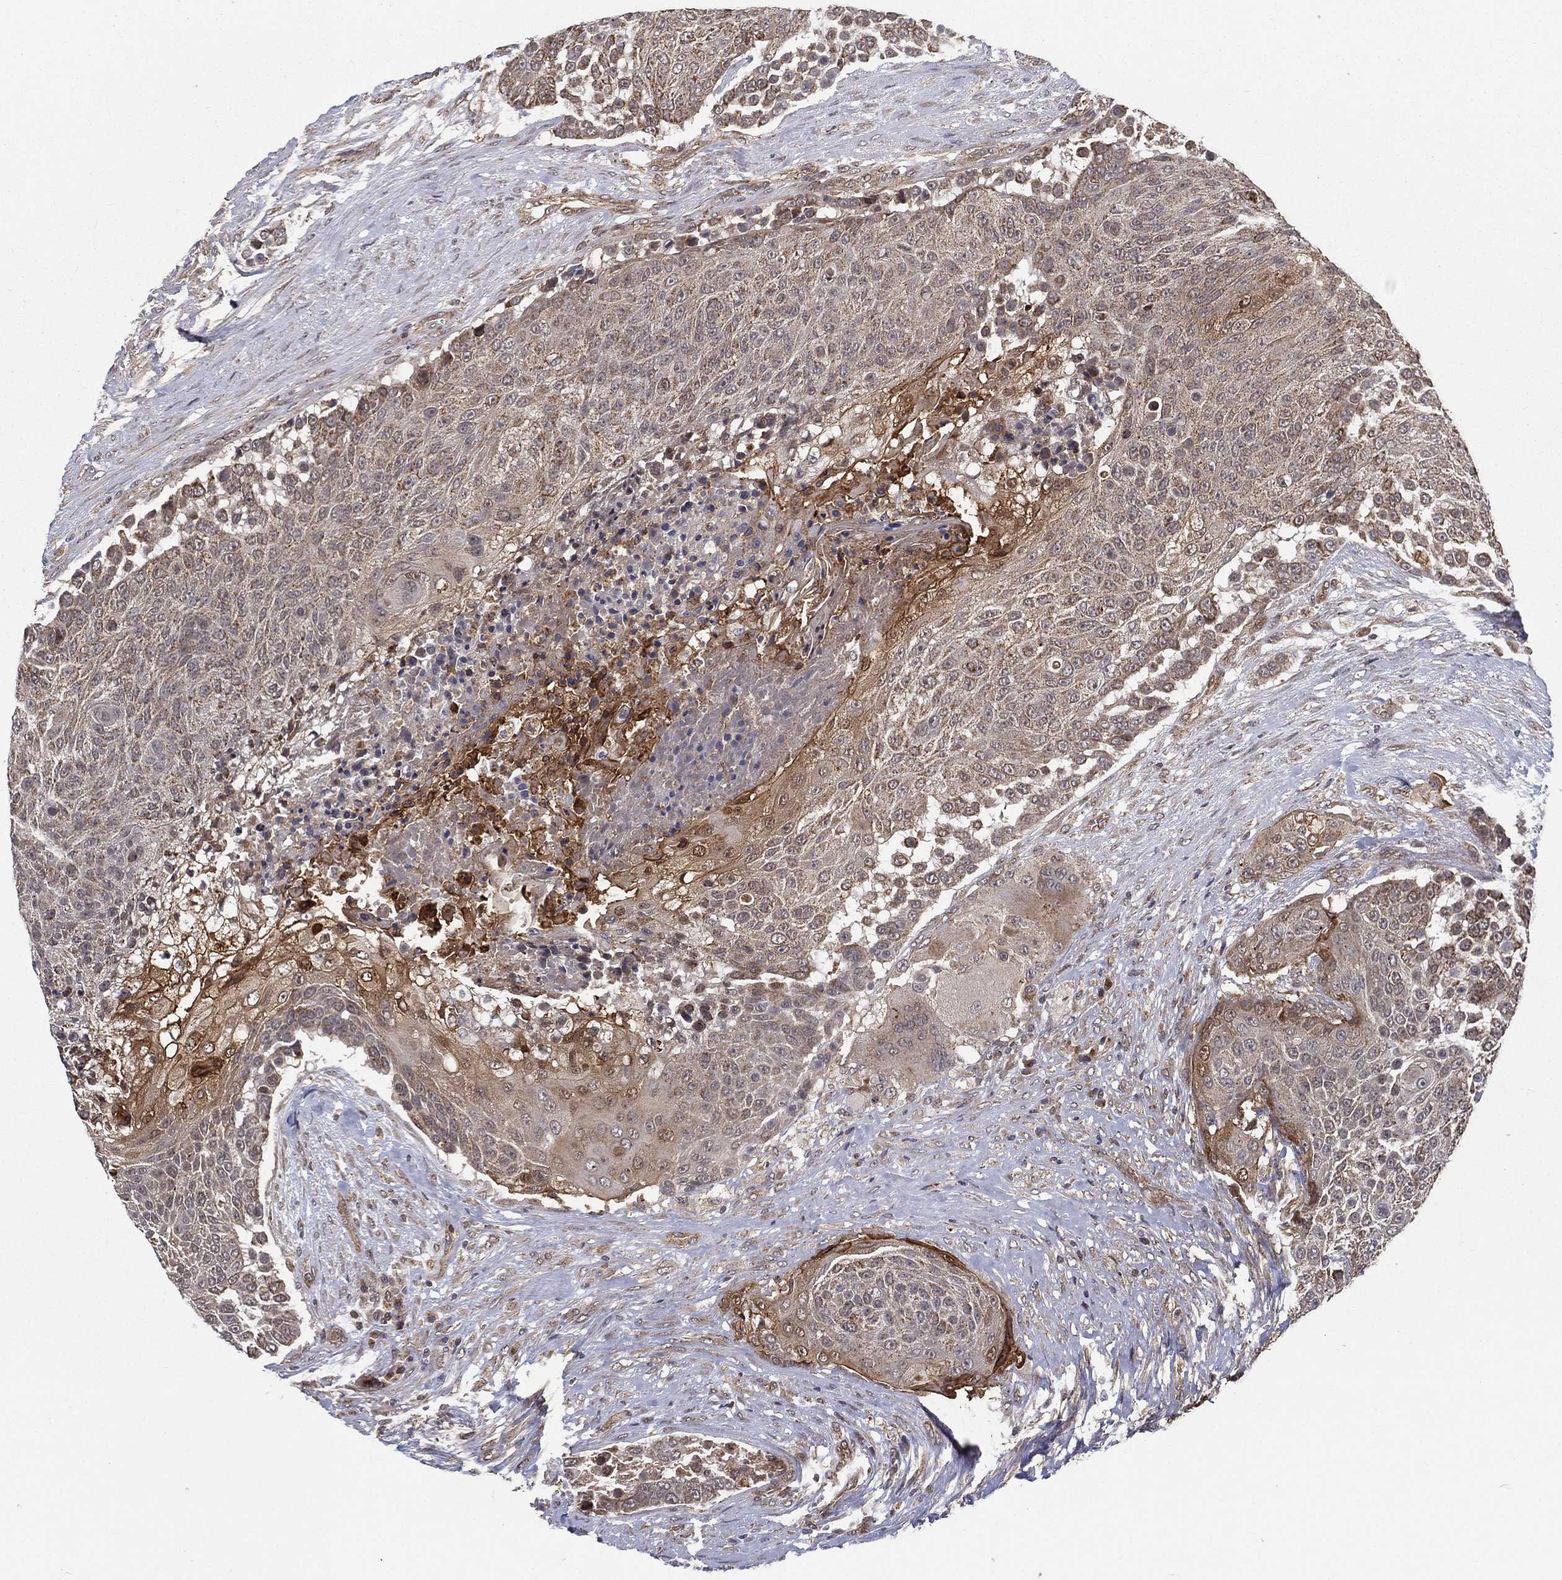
{"staining": {"intensity": "moderate", "quantity": ">75%", "location": "cytoplasmic/membranous"}, "tissue": "urothelial cancer", "cell_type": "Tumor cells", "image_type": "cancer", "snomed": [{"axis": "morphology", "description": "Urothelial carcinoma, High grade"}, {"axis": "topography", "description": "Urinary bladder"}], "caption": "Urothelial cancer stained with a brown dye displays moderate cytoplasmic/membranous positive expression in about >75% of tumor cells.", "gene": "UACA", "patient": {"sex": "female", "age": 63}}